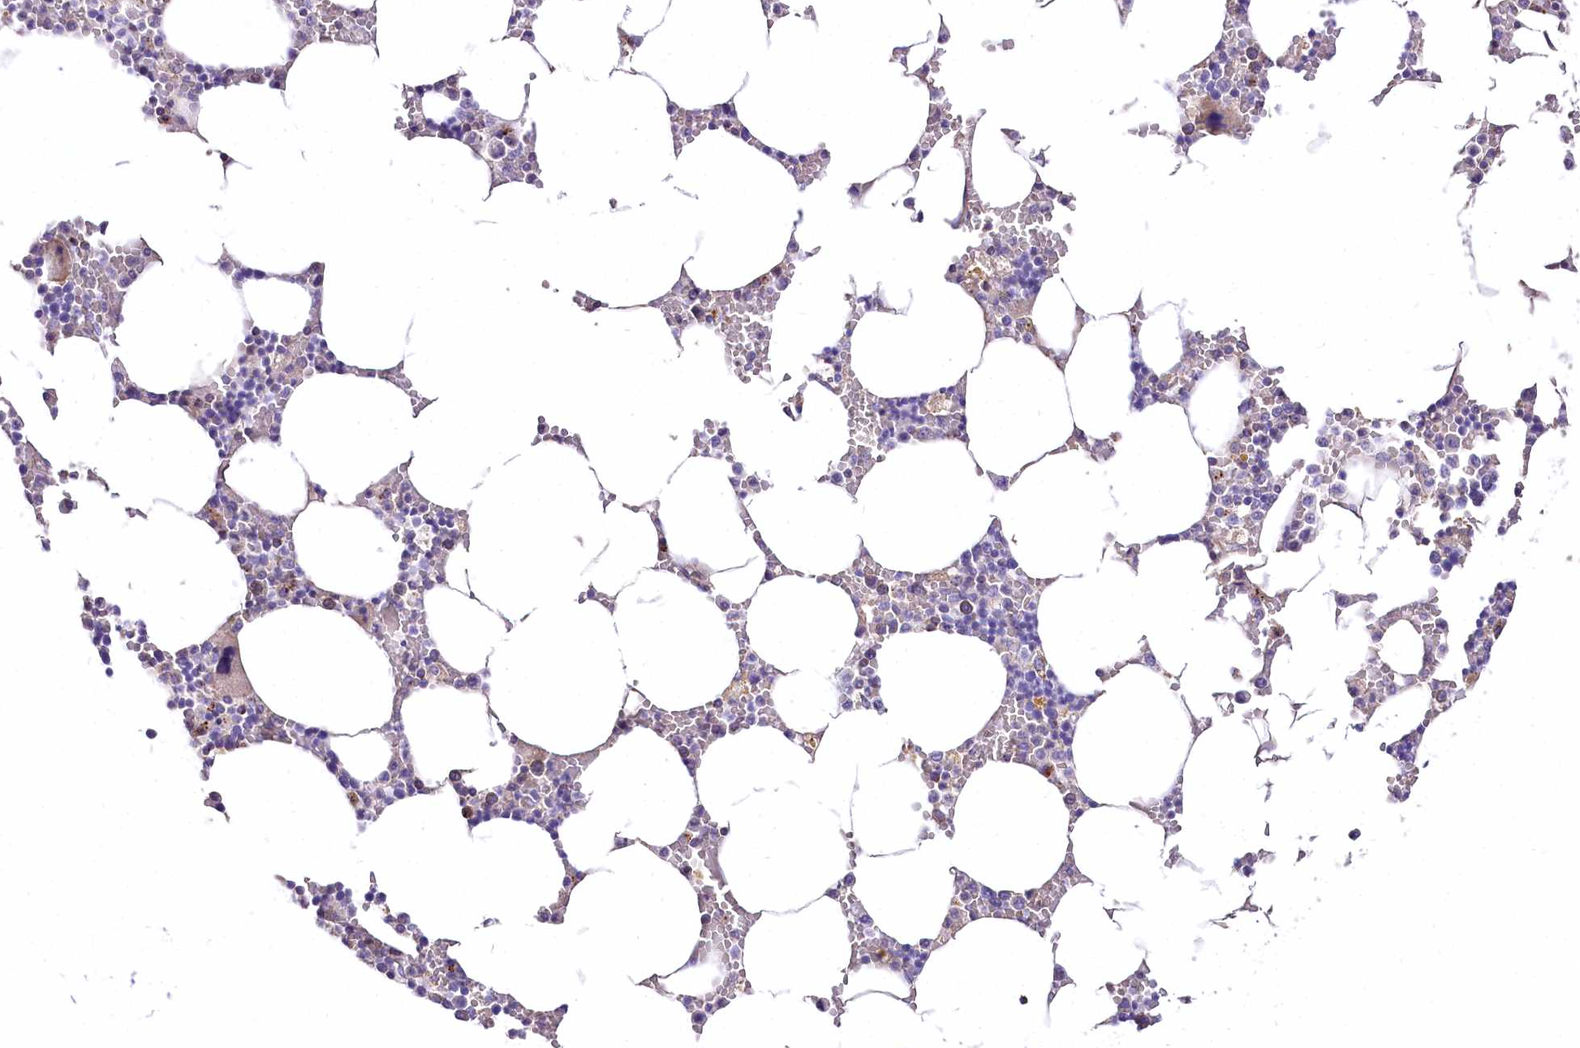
{"staining": {"intensity": "weak", "quantity": "<25%", "location": "cytoplasmic/membranous"}, "tissue": "bone marrow", "cell_type": "Hematopoietic cells", "image_type": "normal", "snomed": [{"axis": "morphology", "description": "Normal tissue, NOS"}, {"axis": "topography", "description": "Bone marrow"}], "caption": "The immunohistochemistry (IHC) micrograph has no significant staining in hematopoietic cells of bone marrow. (DAB (3,3'-diaminobenzidine) immunohistochemistry with hematoxylin counter stain).", "gene": "PTER", "patient": {"sex": "male", "age": 70}}